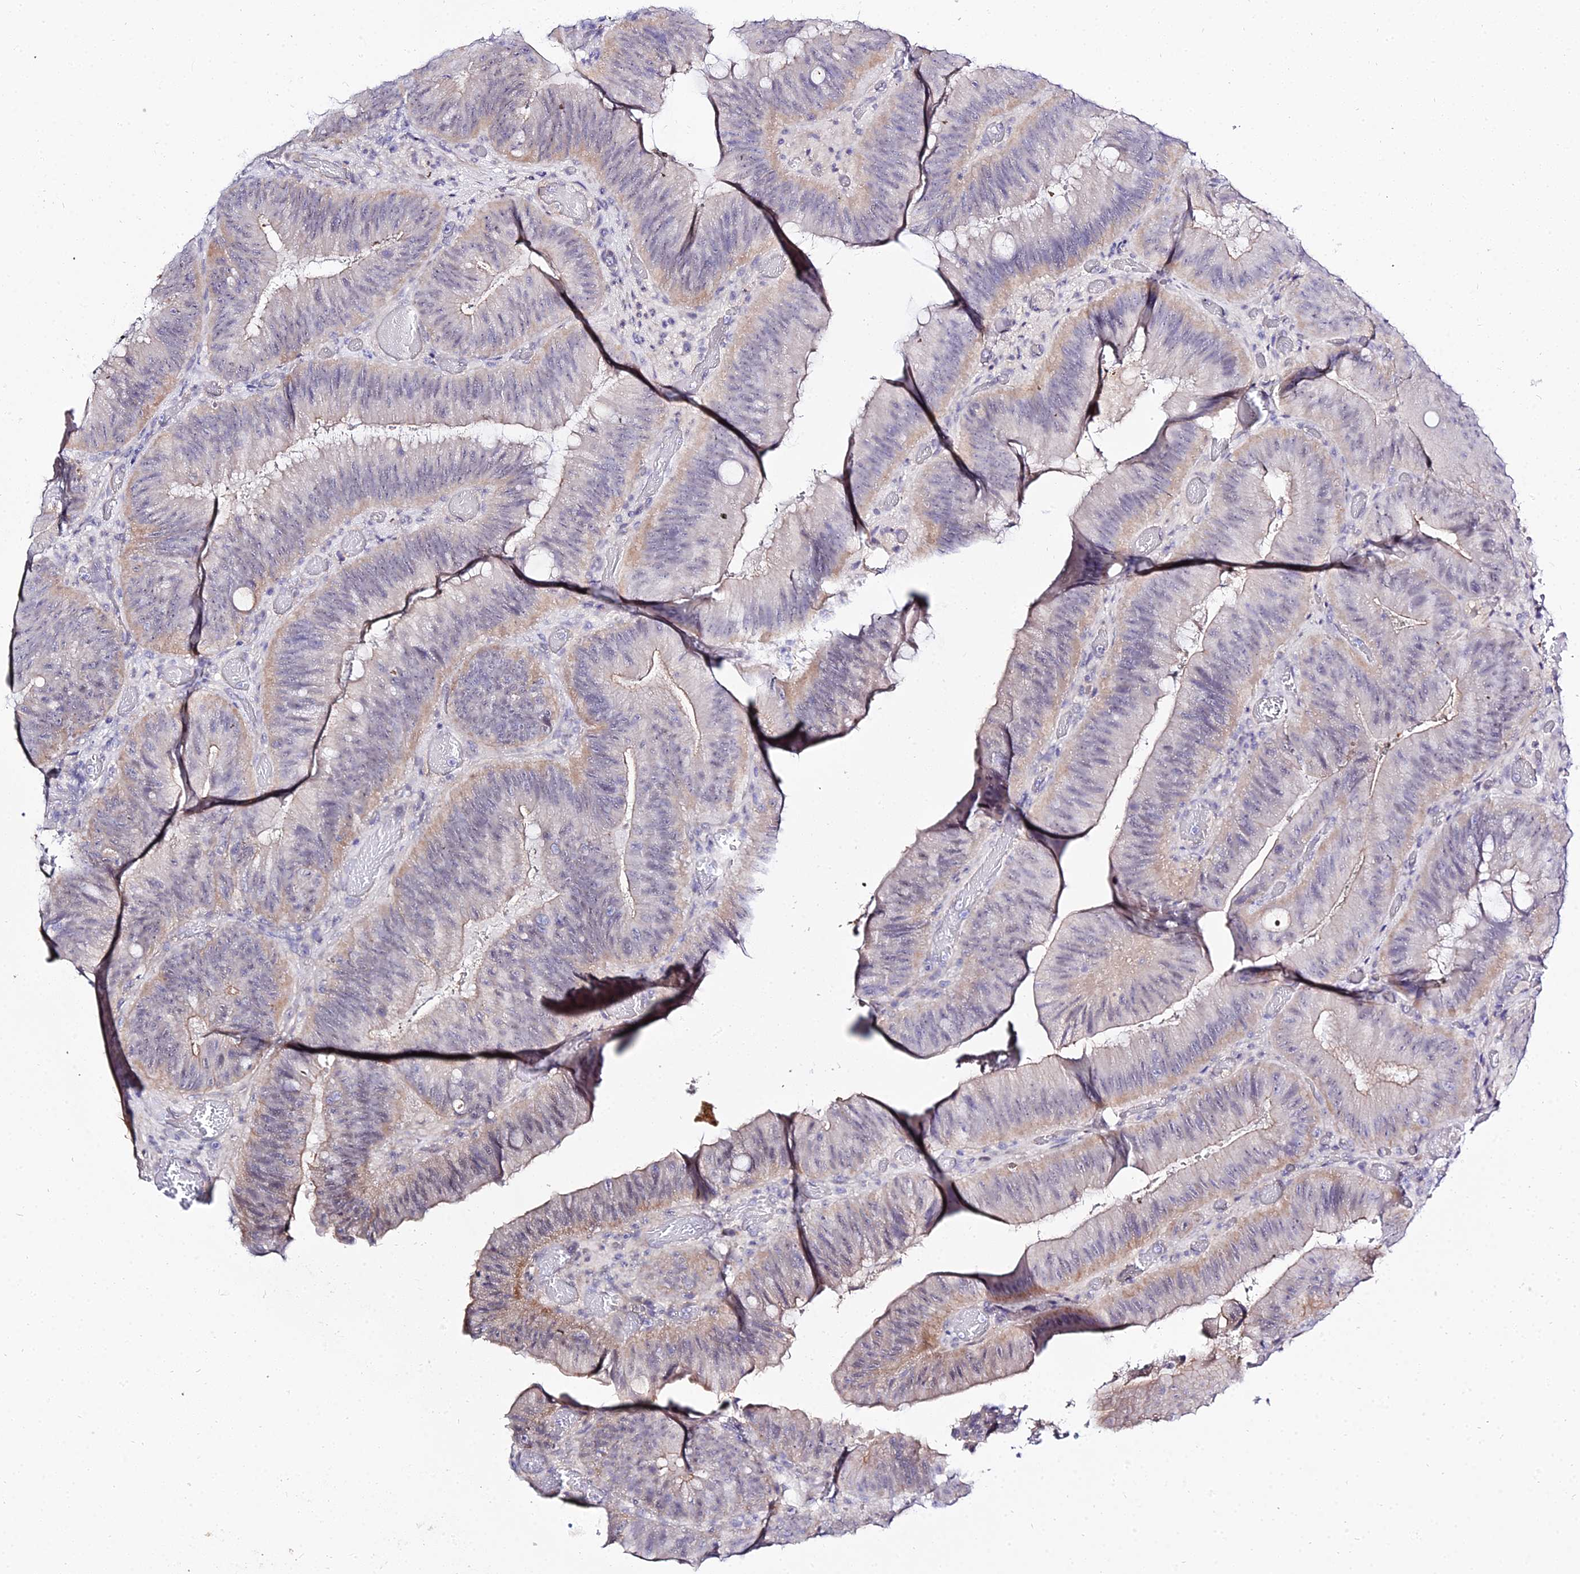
{"staining": {"intensity": "moderate", "quantity": "<25%", "location": "cytoplasmic/membranous"}, "tissue": "colorectal cancer", "cell_type": "Tumor cells", "image_type": "cancer", "snomed": [{"axis": "morphology", "description": "Adenocarcinoma, NOS"}, {"axis": "topography", "description": "Colon"}], "caption": "The photomicrograph shows immunohistochemical staining of adenocarcinoma (colorectal). There is moderate cytoplasmic/membranous expression is identified in approximately <25% of tumor cells. (DAB (3,3'-diaminobenzidine) = brown stain, brightfield microscopy at high magnification).", "gene": "ZNF628", "patient": {"sex": "female", "age": 43}}